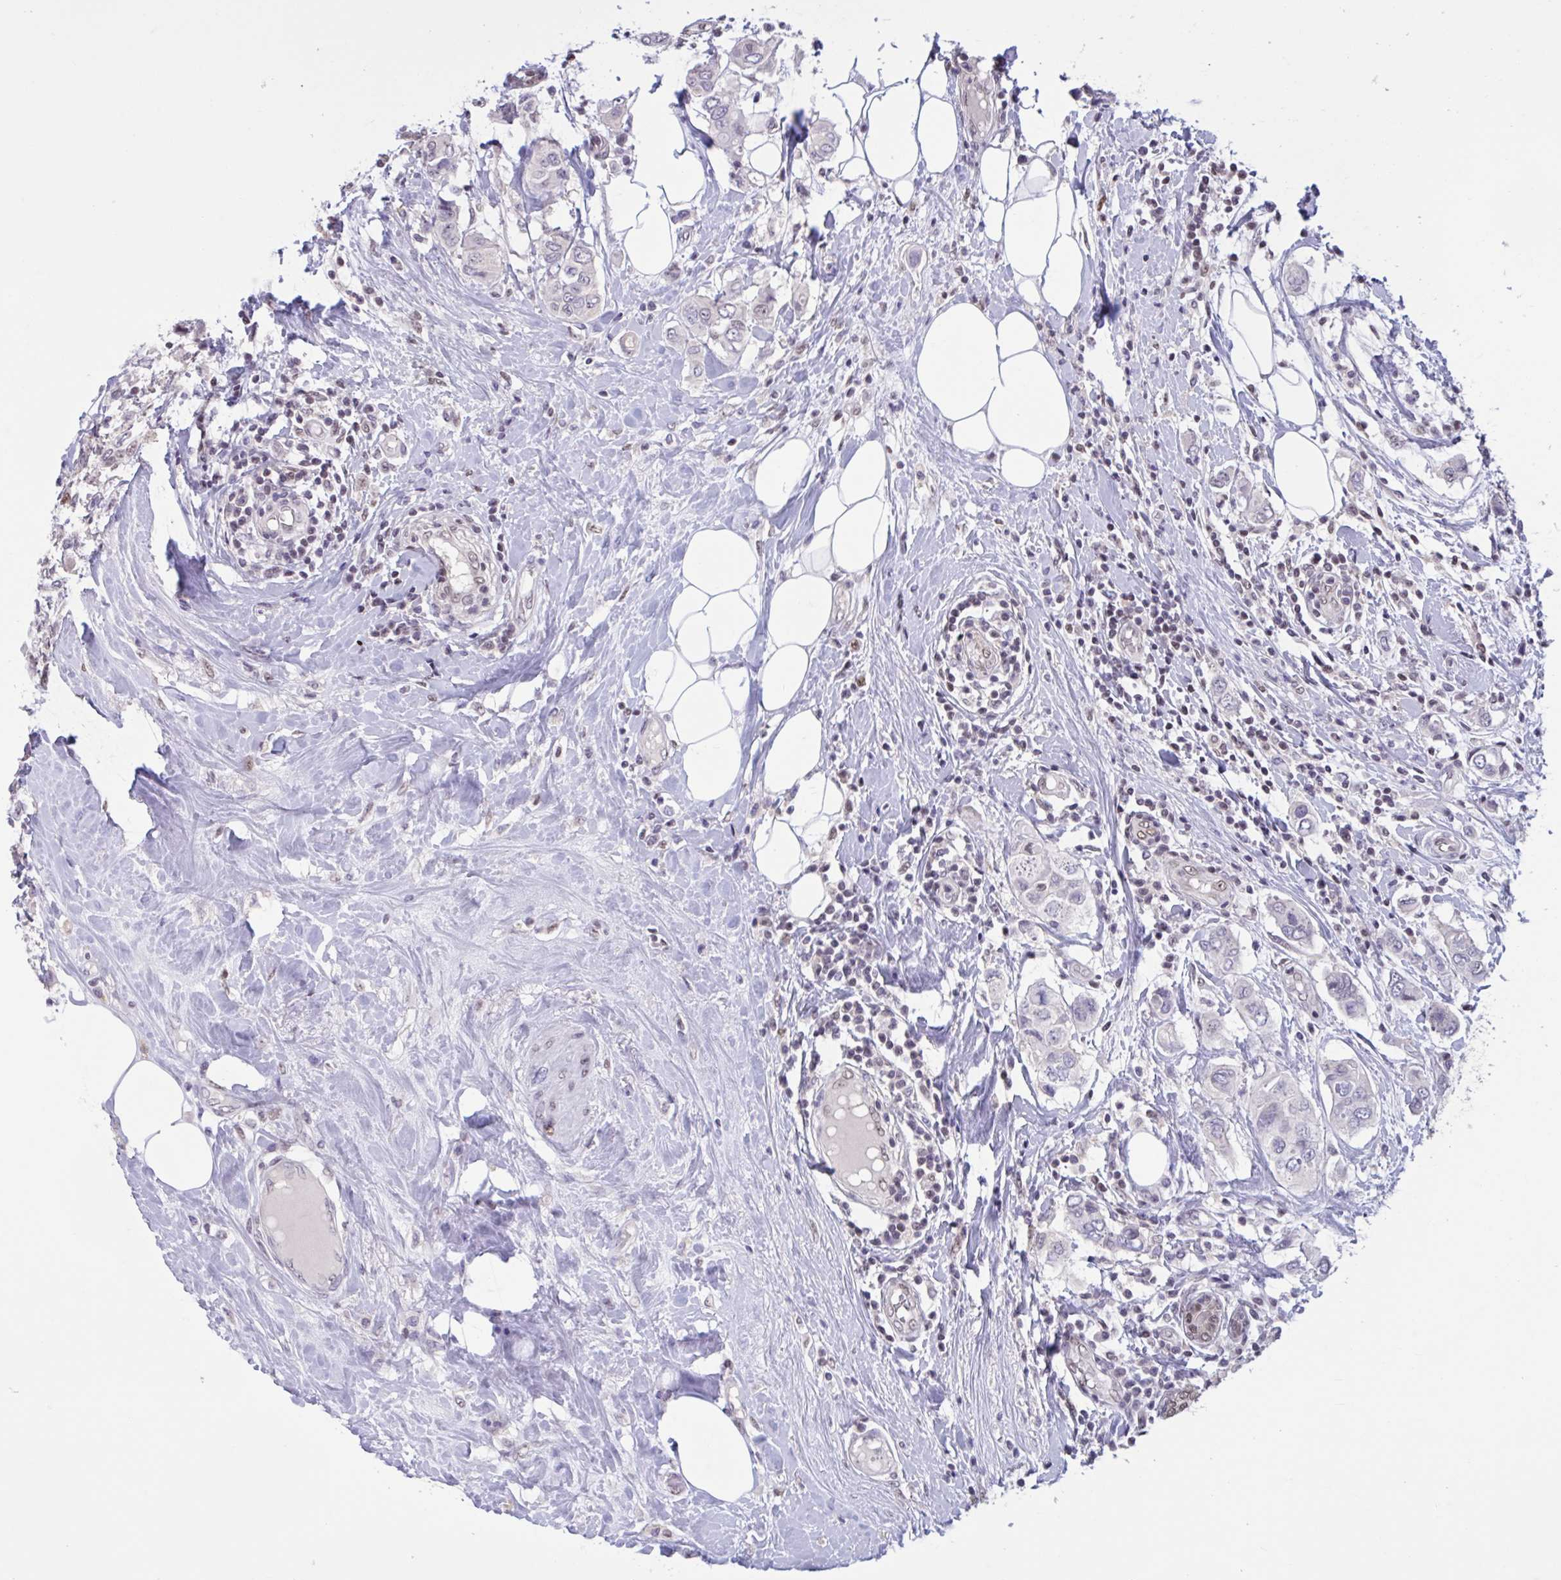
{"staining": {"intensity": "negative", "quantity": "none", "location": "none"}, "tissue": "breast cancer", "cell_type": "Tumor cells", "image_type": "cancer", "snomed": [{"axis": "morphology", "description": "Lobular carcinoma"}, {"axis": "topography", "description": "Breast"}], "caption": "Image shows no significant protein expression in tumor cells of breast cancer (lobular carcinoma).", "gene": "RBL1", "patient": {"sex": "female", "age": 51}}